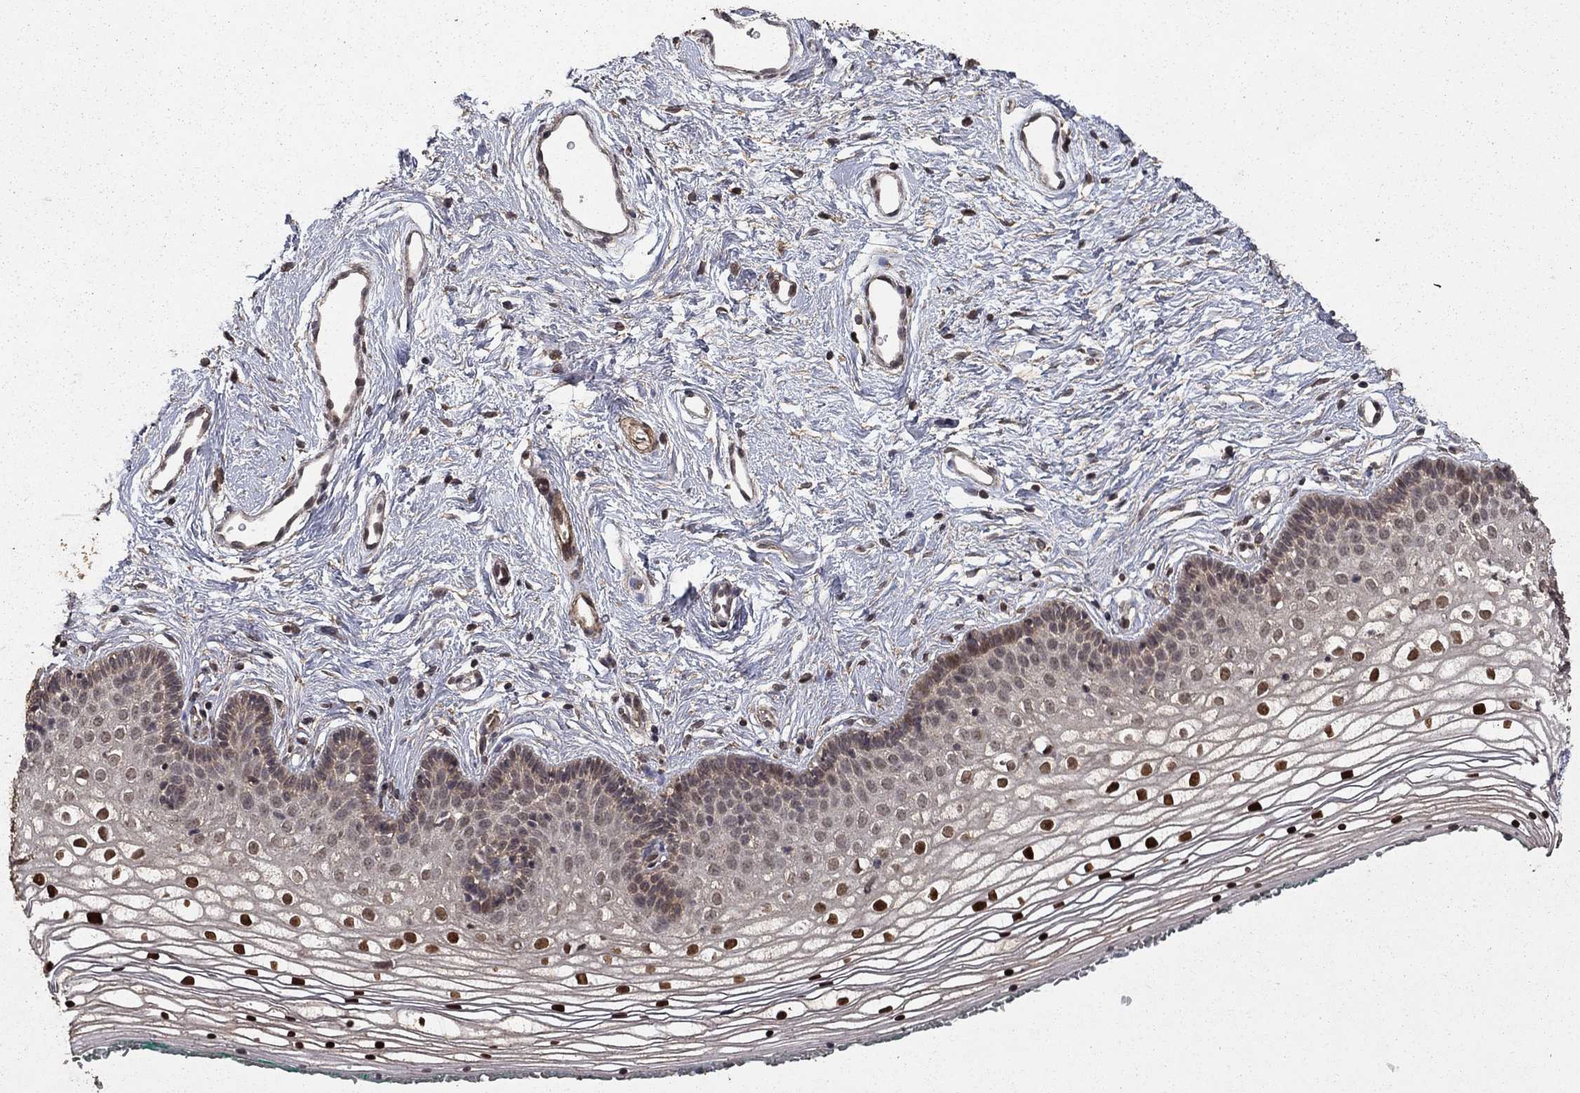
{"staining": {"intensity": "strong", "quantity": ">75%", "location": "nuclear"}, "tissue": "vagina", "cell_type": "Squamous epithelial cells", "image_type": "normal", "snomed": [{"axis": "morphology", "description": "Normal tissue, NOS"}, {"axis": "topography", "description": "Vagina"}], "caption": "Squamous epithelial cells display high levels of strong nuclear staining in about >75% of cells in normal vagina.", "gene": "PRDM1", "patient": {"sex": "female", "age": 36}}